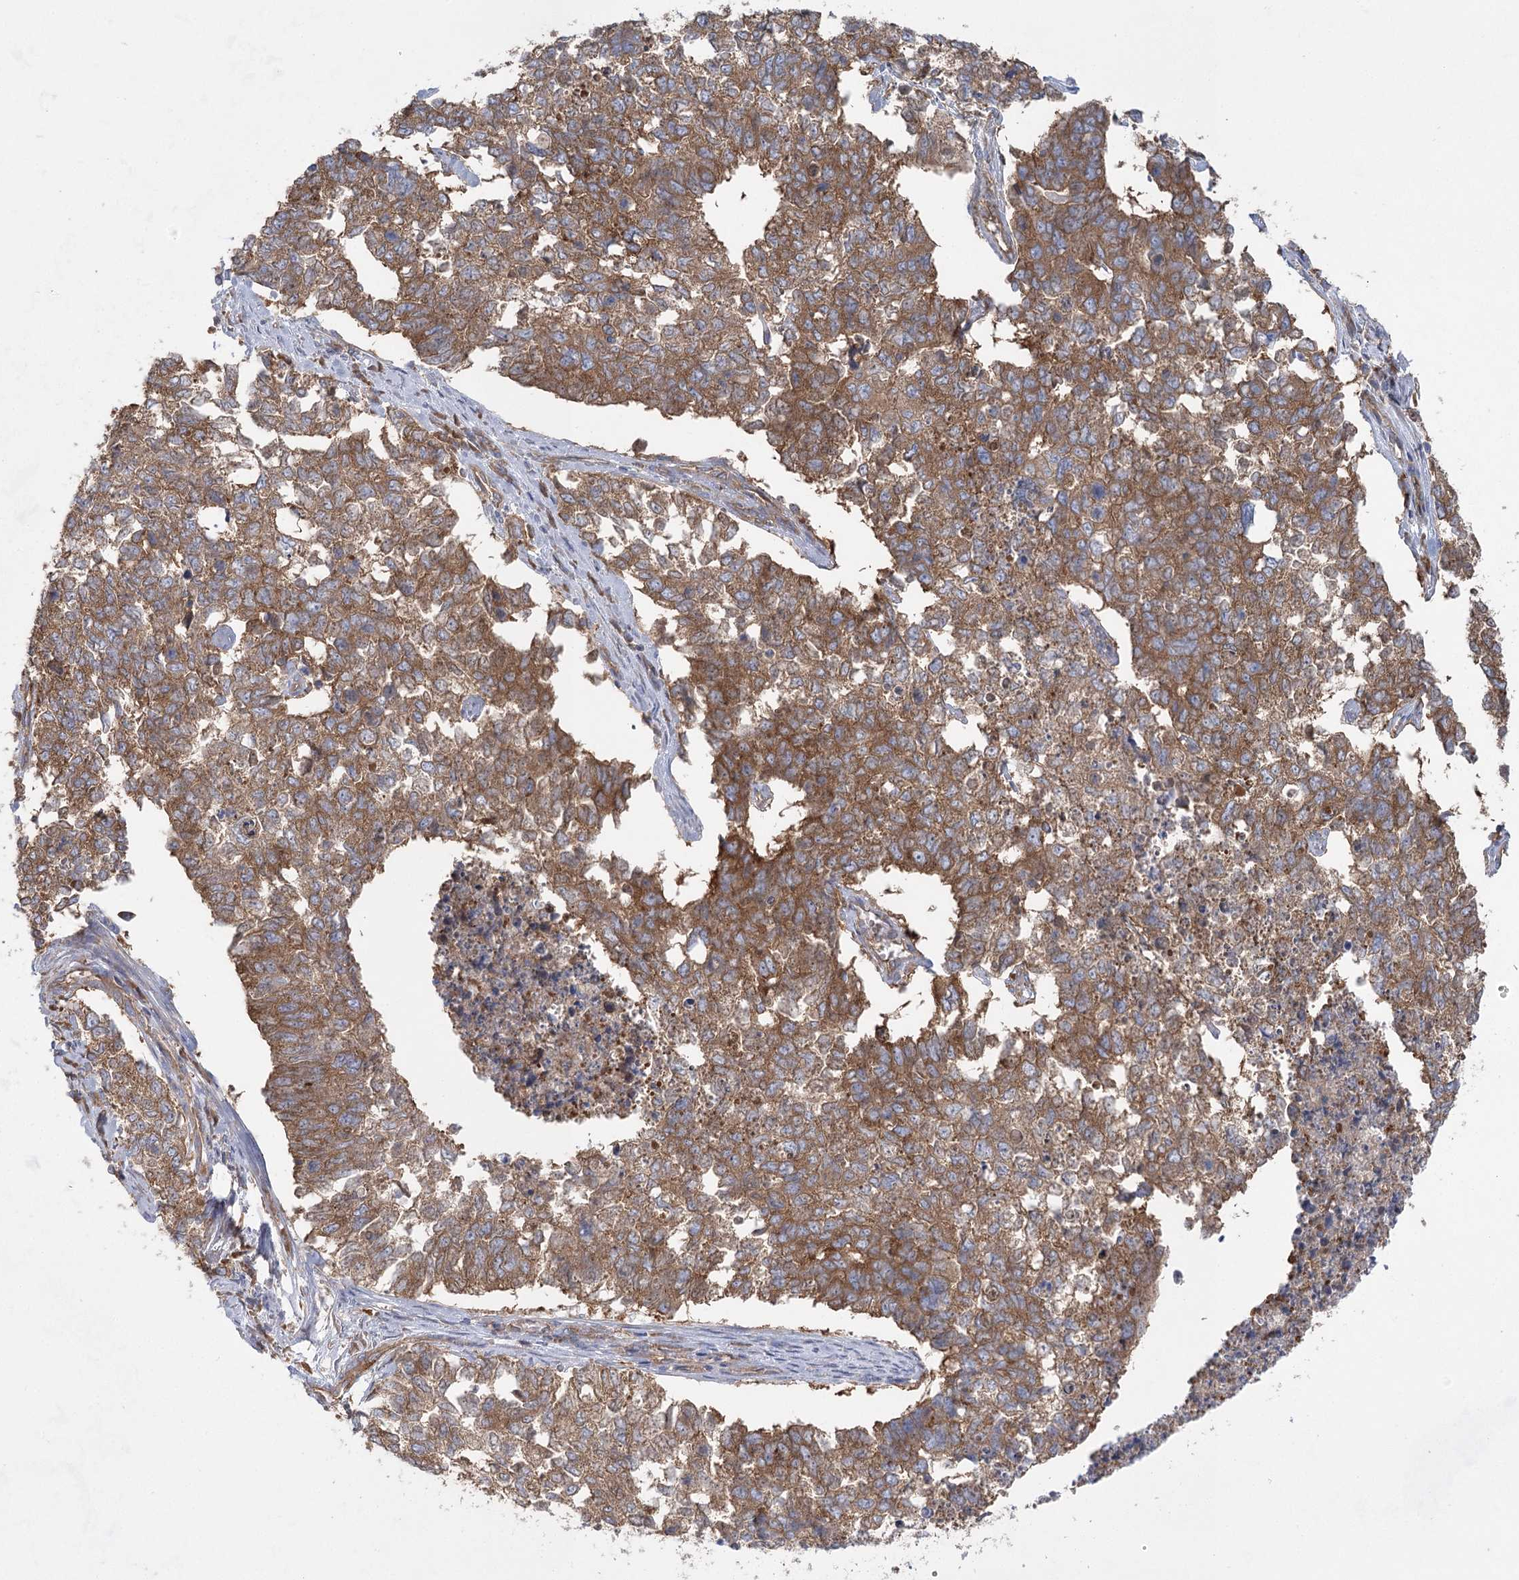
{"staining": {"intensity": "moderate", "quantity": ">75%", "location": "cytoplasmic/membranous"}, "tissue": "cervical cancer", "cell_type": "Tumor cells", "image_type": "cancer", "snomed": [{"axis": "morphology", "description": "Squamous cell carcinoma, NOS"}, {"axis": "topography", "description": "Cervix"}], "caption": "Cervical cancer (squamous cell carcinoma) stained for a protein displays moderate cytoplasmic/membranous positivity in tumor cells. (IHC, brightfield microscopy, high magnification).", "gene": "EIF3A", "patient": {"sex": "female", "age": 63}}